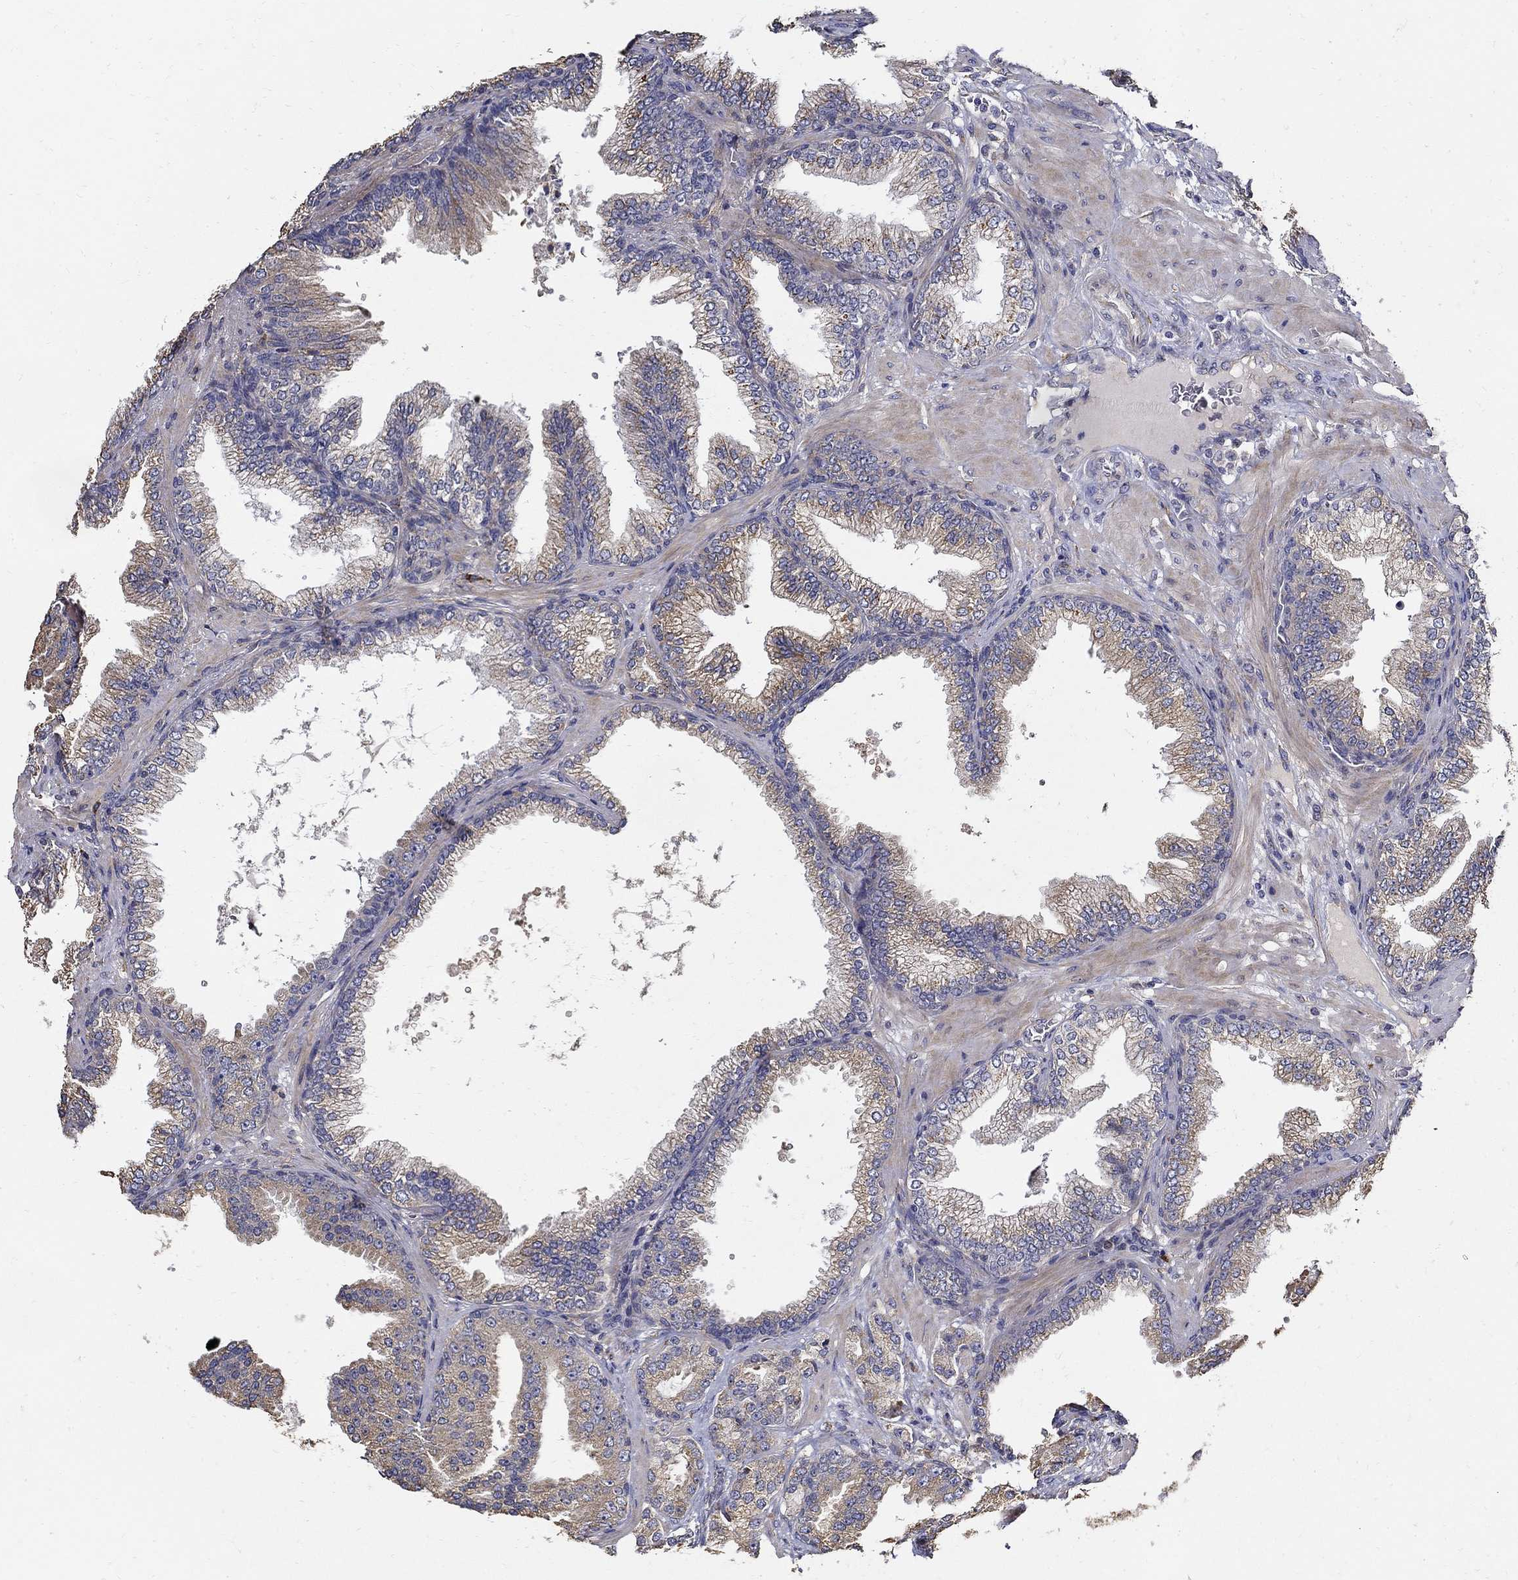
{"staining": {"intensity": "weak", "quantity": "25%-75%", "location": "cytoplasmic/membranous"}, "tissue": "prostate cancer", "cell_type": "Tumor cells", "image_type": "cancer", "snomed": [{"axis": "morphology", "description": "Adenocarcinoma, Low grade"}, {"axis": "topography", "description": "Prostate"}], "caption": "Immunohistochemical staining of human prostate adenocarcinoma (low-grade) demonstrates low levels of weak cytoplasmic/membranous protein positivity in approximately 25%-75% of tumor cells. (DAB (3,3'-diaminobenzidine) = brown stain, brightfield microscopy at high magnification).", "gene": "EMILIN3", "patient": {"sex": "male", "age": 68}}